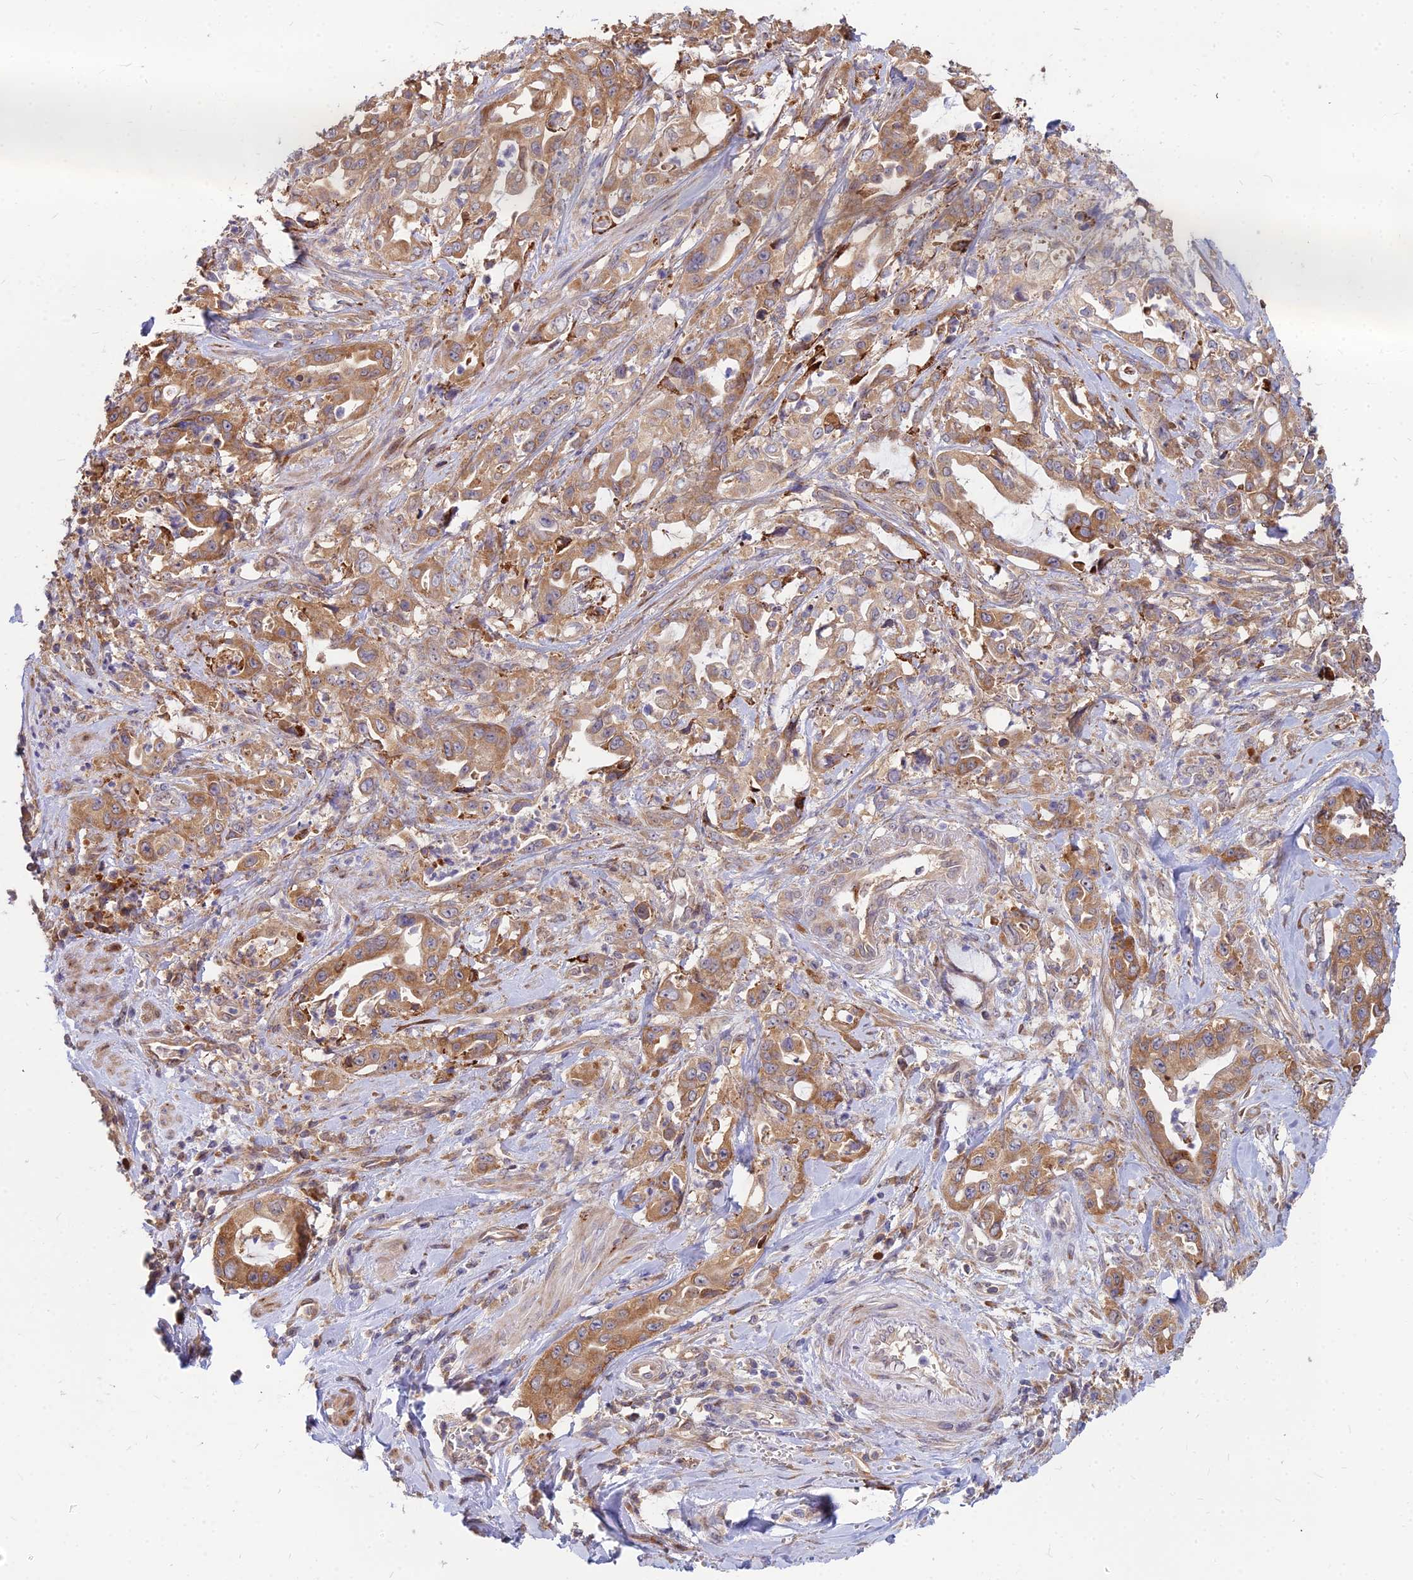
{"staining": {"intensity": "moderate", "quantity": "25%-75%", "location": "cytoplasmic/membranous"}, "tissue": "pancreatic cancer", "cell_type": "Tumor cells", "image_type": "cancer", "snomed": [{"axis": "morphology", "description": "Adenocarcinoma, NOS"}, {"axis": "topography", "description": "Pancreas"}], "caption": "The image exhibits immunohistochemical staining of pancreatic cancer (adenocarcinoma). There is moderate cytoplasmic/membranous positivity is appreciated in approximately 25%-75% of tumor cells.", "gene": "CCT6B", "patient": {"sex": "female", "age": 61}}